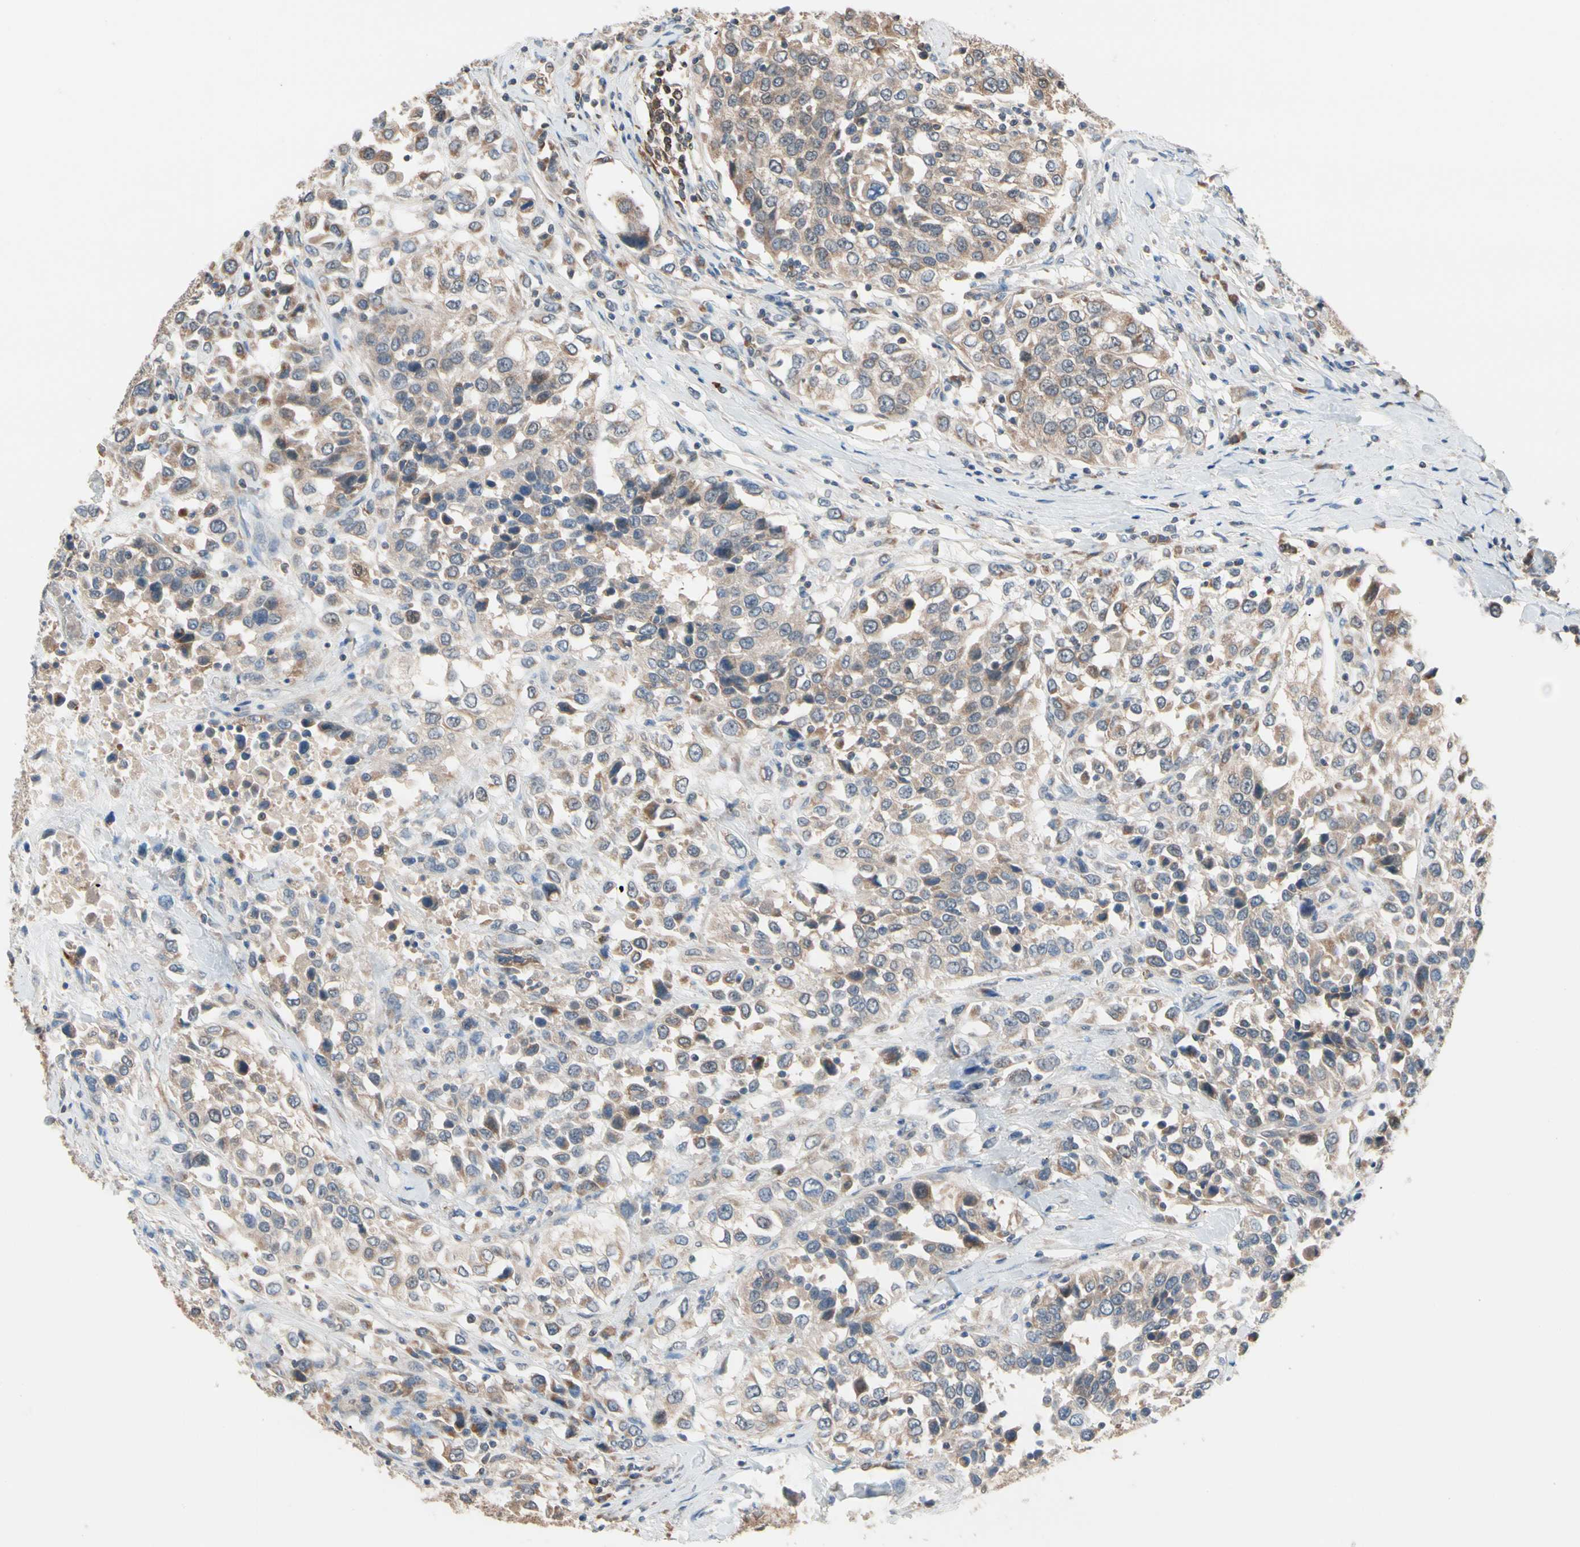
{"staining": {"intensity": "moderate", "quantity": "25%-75%", "location": "cytoplasmic/membranous"}, "tissue": "urothelial cancer", "cell_type": "Tumor cells", "image_type": "cancer", "snomed": [{"axis": "morphology", "description": "Urothelial carcinoma, High grade"}, {"axis": "topography", "description": "Urinary bladder"}], "caption": "Approximately 25%-75% of tumor cells in urothelial carcinoma (high-grade) display moderate cytoplasmic/membranous protein staining as visualized by brown immunohistochemical staining.", "gene": "MTHFS", "patient": {"sex": "female", "age": 80}}